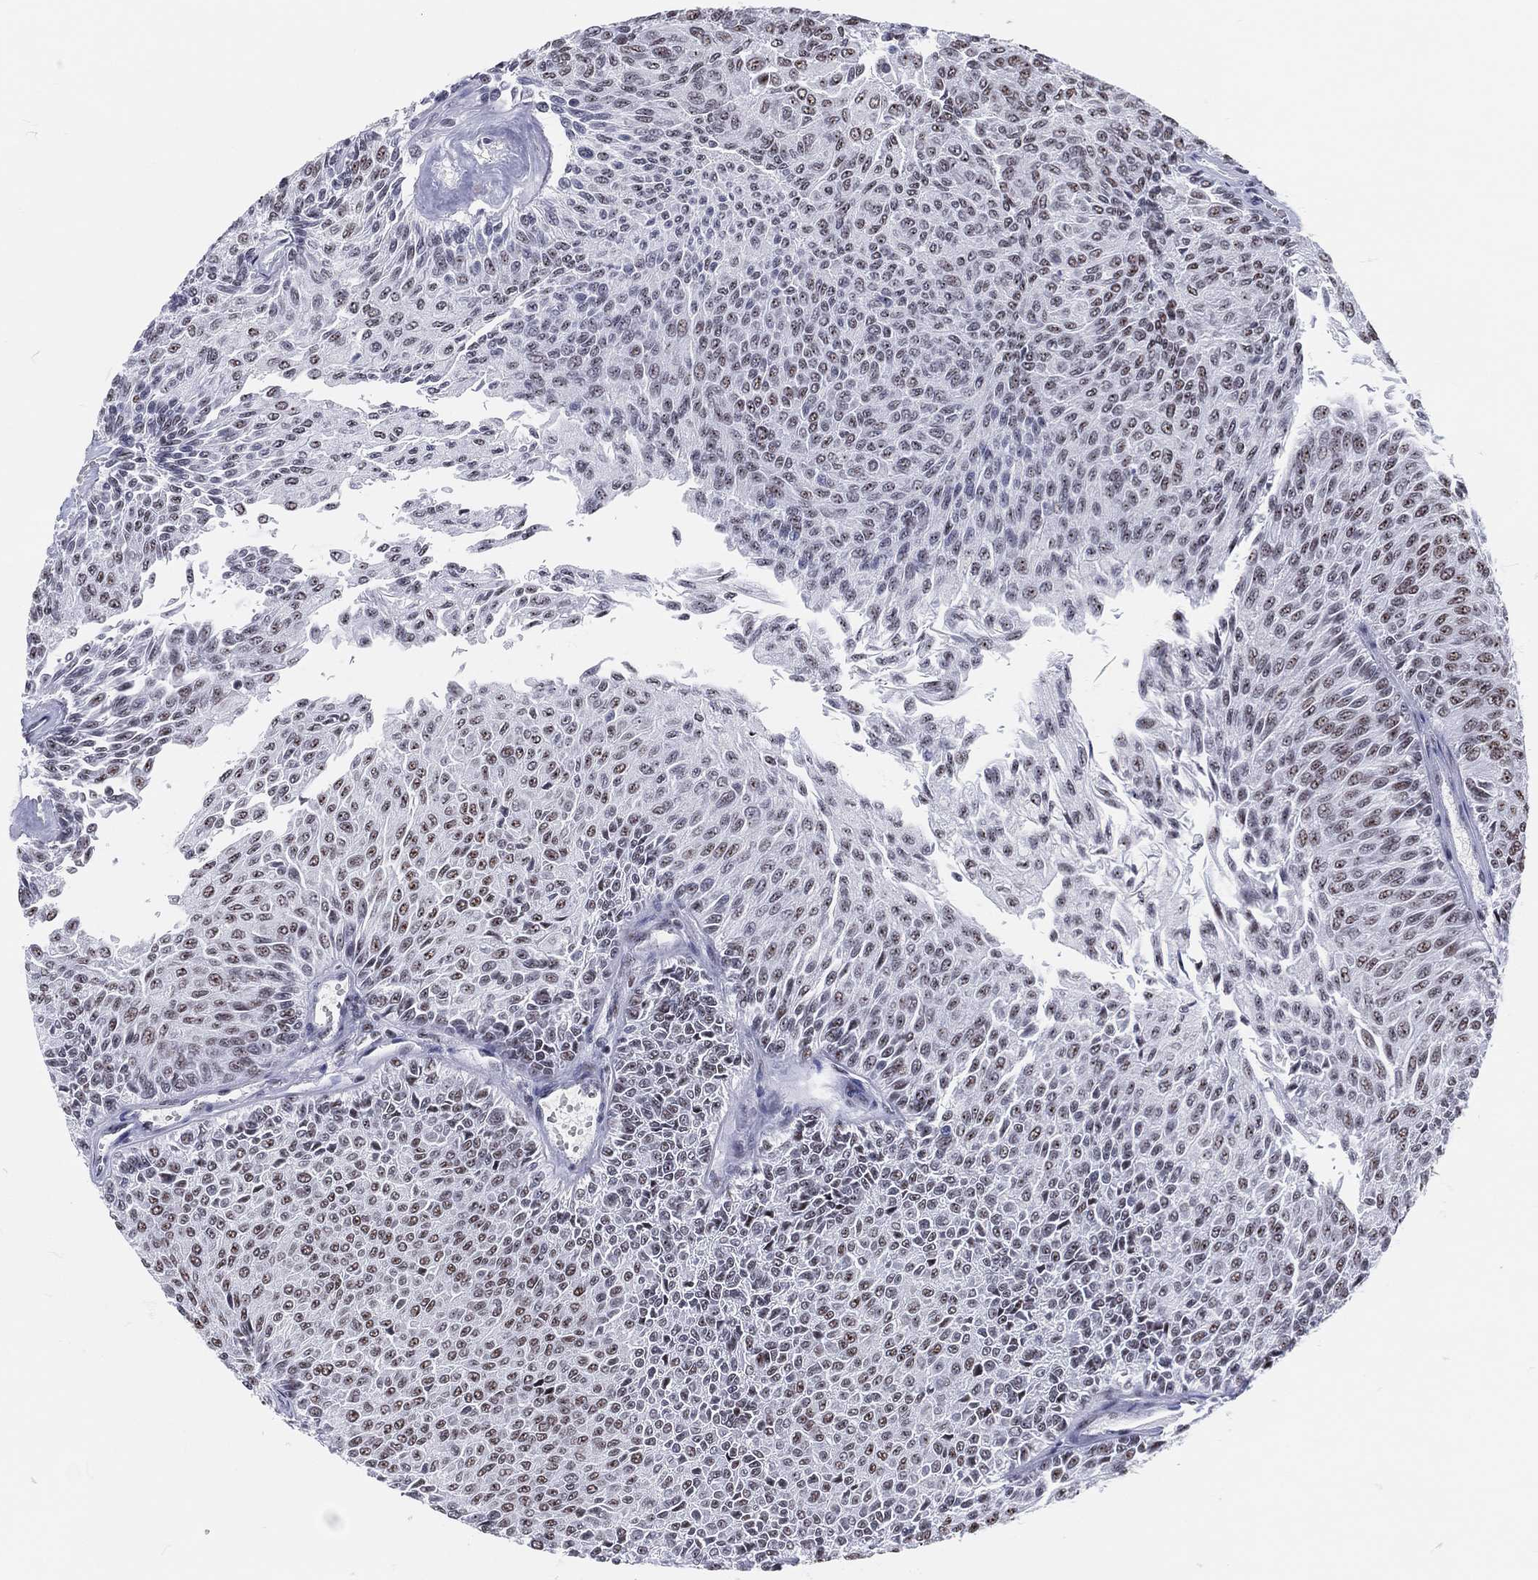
{"staining": {"intensity": "weak", "quantity": "25%-75%", "location": "nuclear"}, "tissue": "urothelial cancer", "cell_type": "Tumor cells", "image_type": "cancer", "snomed": [{"axis": "morphology", "description": "Urothelial carcinoma, Low grade"}, {"axis": "topography", "description": "Ureter, NOS"}, {"axis": "topography", "description": "Urinary bladder"}], "caption": "Human urothelial carcinoma (low-grade) stained with a protein marker shows weak staining in tumor cells.", "gene": "MAPK8IP1", "patient": {"sex": "male", "age": 78}}